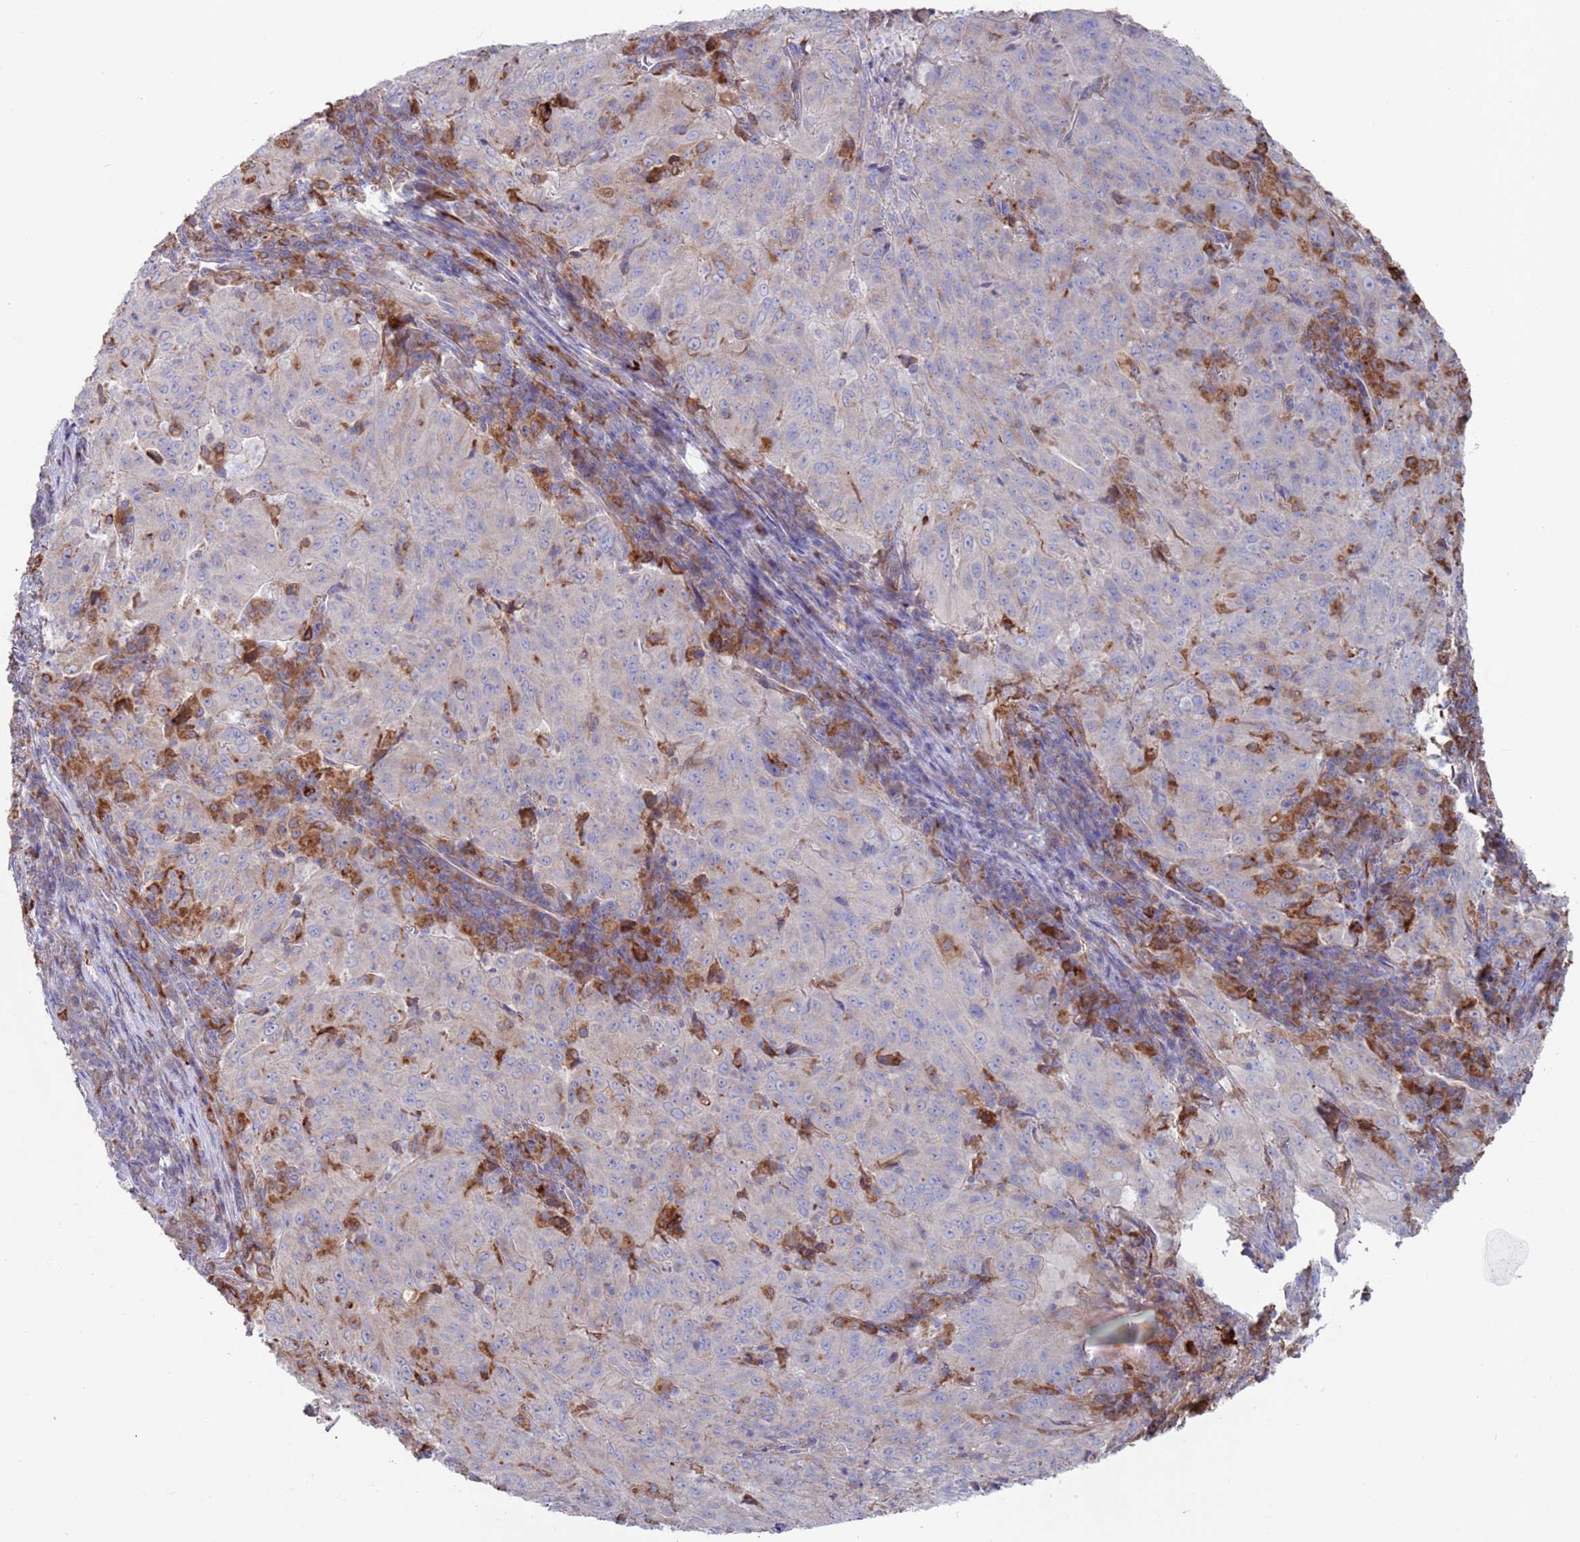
{"staining": {"intensity": "negative", "quantity": "none", "location": "none"}, "tissue": "pancreatic cancer", "cell_type": "Tumor cells", "image_type": "cancer", "snomed": [{"axis": "morphology", "description": "Adenocarcinoma, NOS"}, {"axis": "topography", "description": "Pancreas"}], "caption": "Human pancreatic adenocarcinoma stained for a protein using IHC shows no expression in tumor cells.", "gene": "GREB1L", "patient": {"sex": "male", "age": 63}}